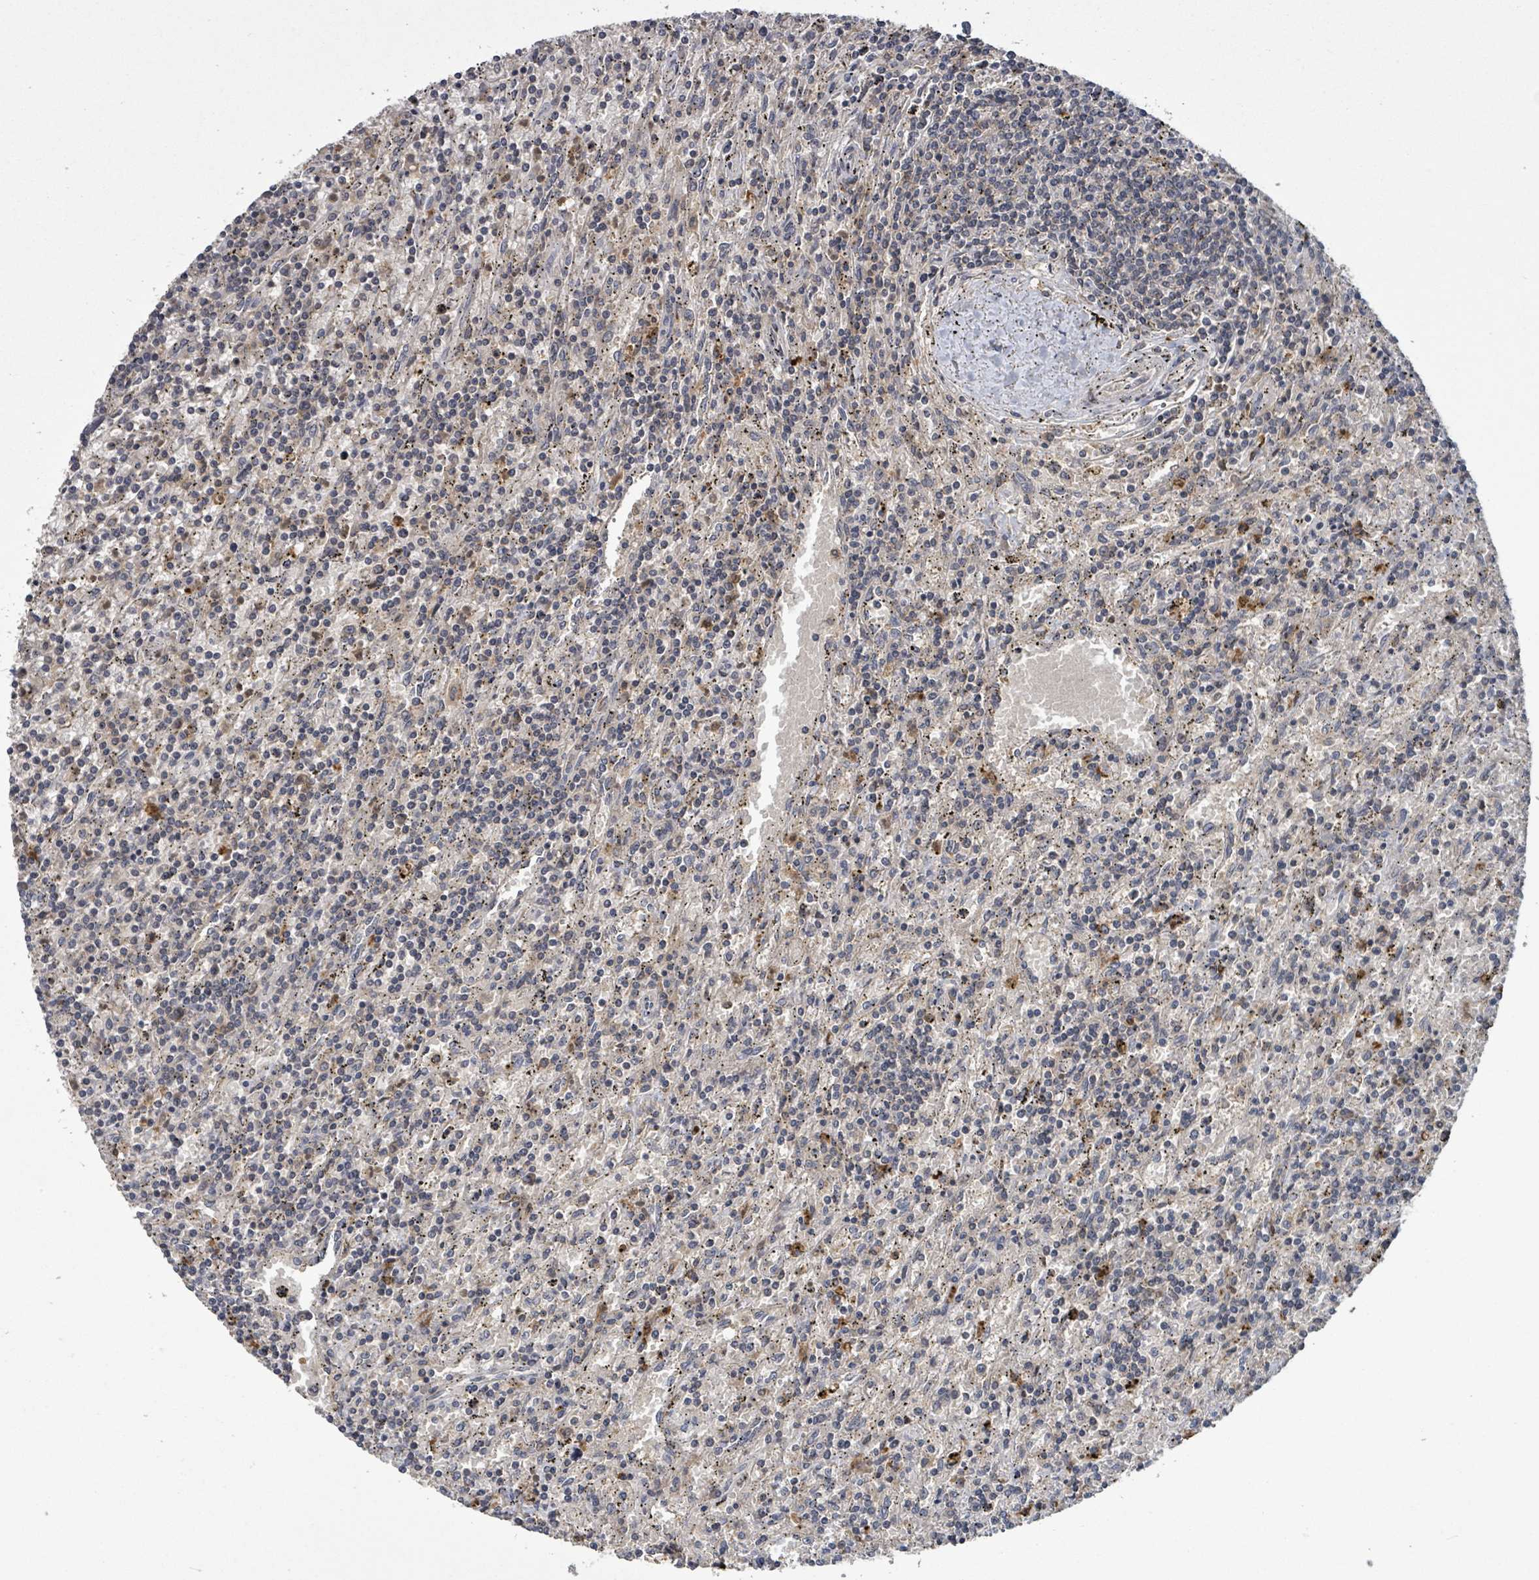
{"staining": {"intensity": "negative", "quantity": "none", "location": "none"}, "tissue": "lymphoma", "cell_type": "Tumor cells", "image_type": "cancer", "snomed": [{"axis": "morphology", "description": "Malignant lymphoma, non-Hodgkin's type, Low grade"}, {"axis": "topography", "description": "Spleen"}], "caption": "Immunohistochemistry (IHC) image of neoplastic tissue: malignant lymphoma, non-Hodgkin's type (low-grade) stained with DAB (3,3'-diaminobenzidine) demonstrates no significant protein positivity in tumor cells. (Stains: DAB (3,3'-diaminobenzidine) immunohistochemistry with hematoxylin counter stain, Microscopy: brightfield microscopy at high magnification).", "gene": "SERPINE3", "patient": {"sex": "male", "age": 76}}